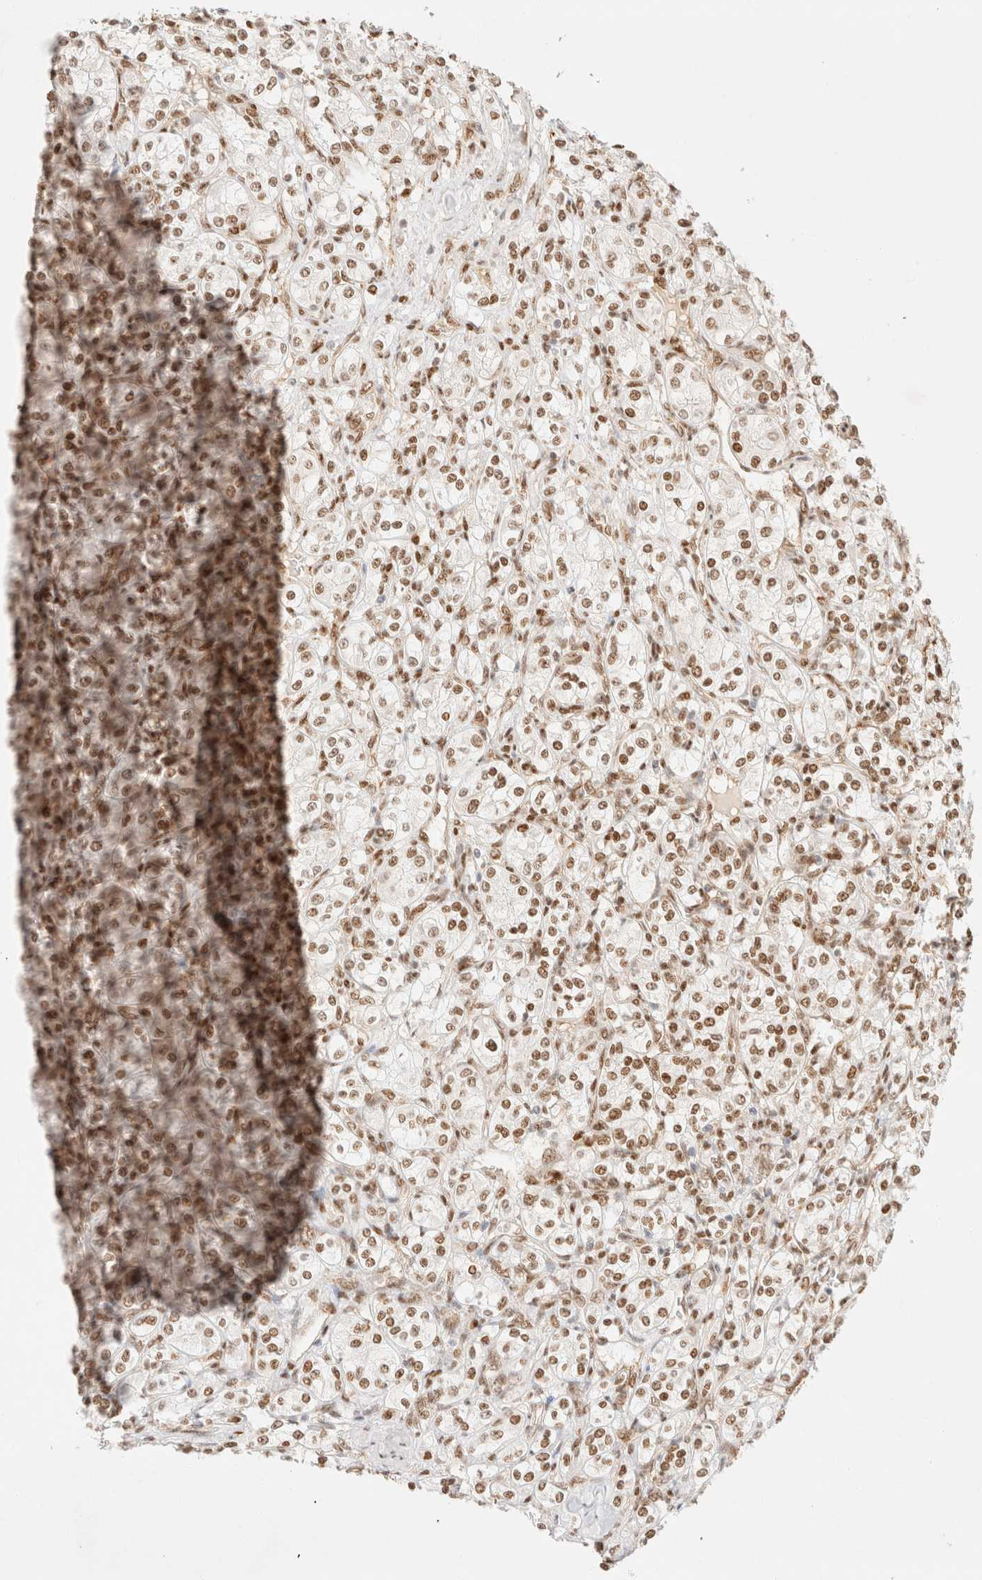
{"staining": {"intensity": "moderate", "quantity": ">75%", "location": "nuclear"}, "tissue": "renal cancer", "cell_type": "Tumor cells", "image_type": "cancer", "snomed": [{"axis": "morphology", "description": "Adenocarcinoma, NOS"}, {"axis": "topography", "description": "Kidney"}], "caption": "Renal adenocarcinoma was stained to show a protein in brown. There is medium levels of moderate nuclear expression in about >75% of tumor cells.", "gene": "ZNF768", "patient": {"sex": "male", "age": 77}}